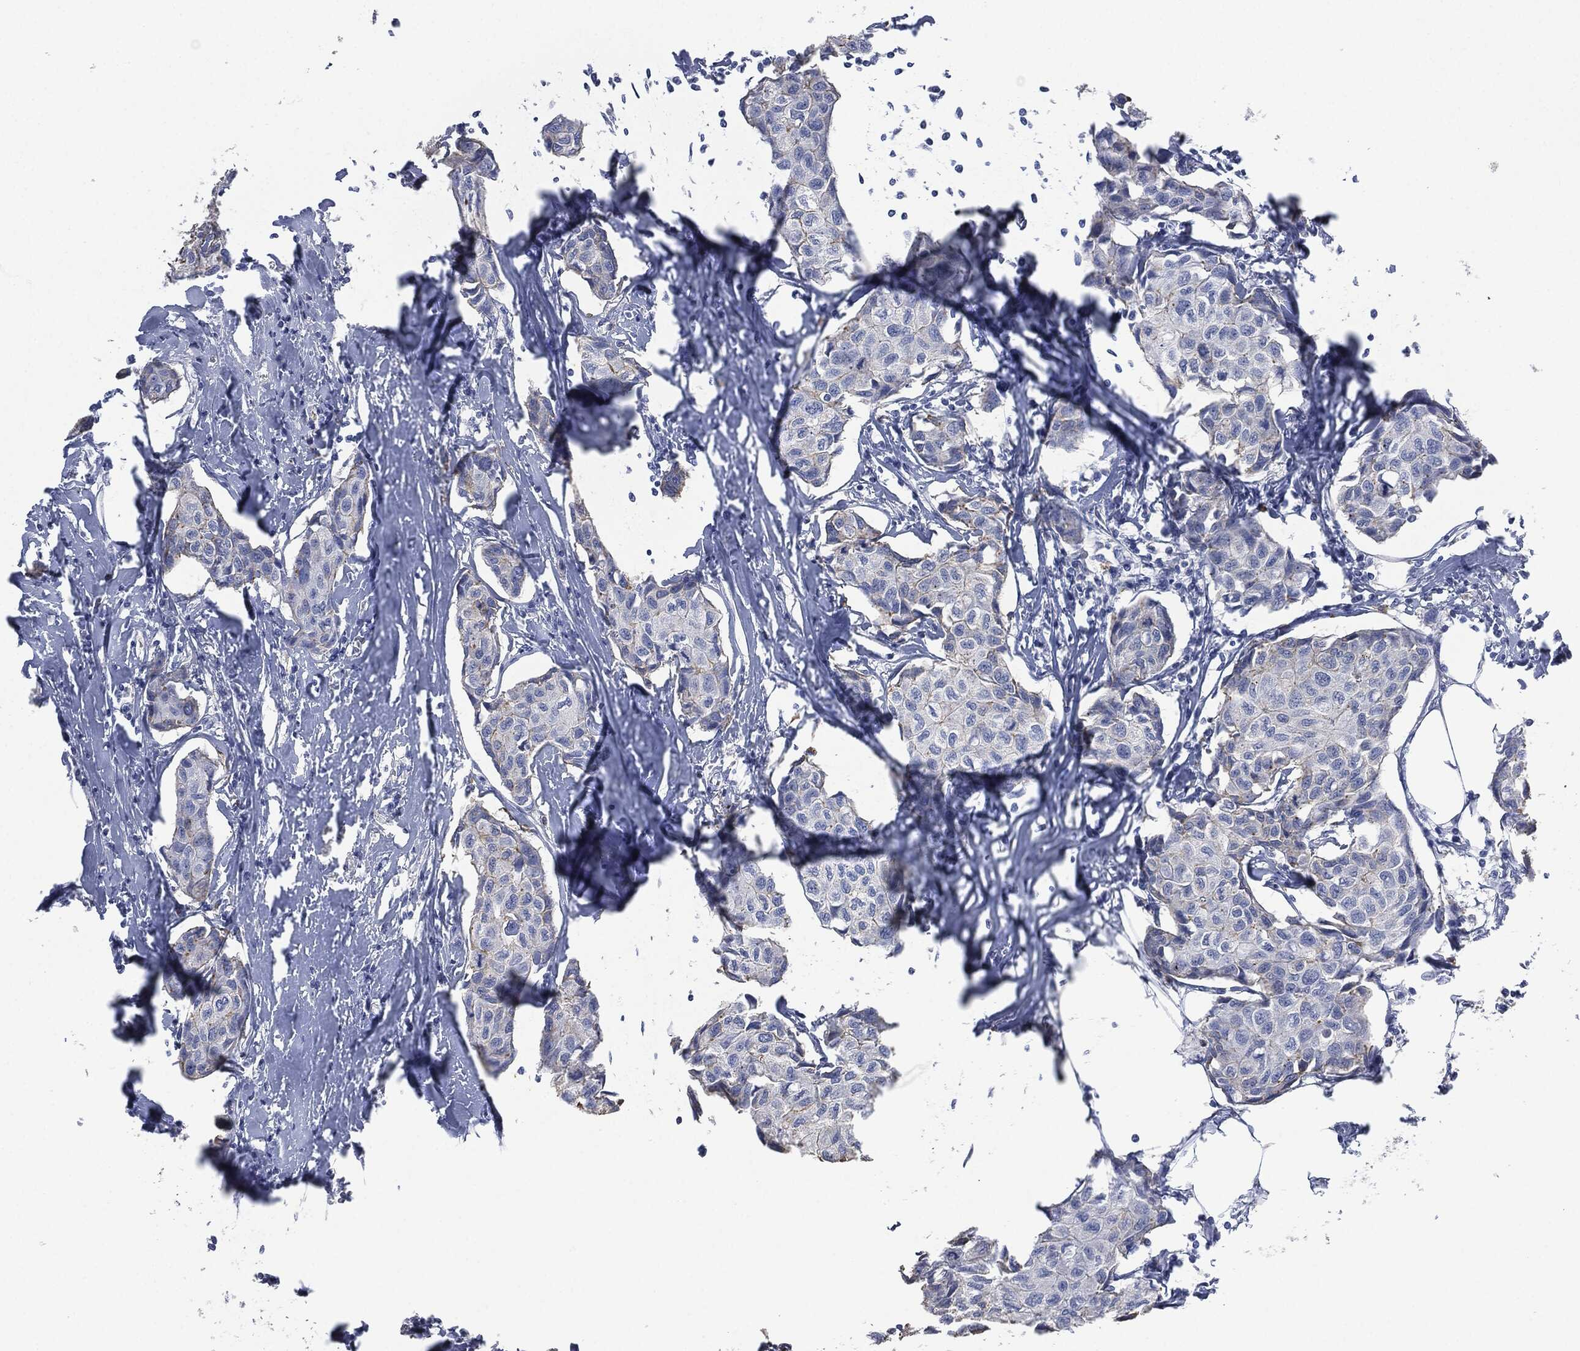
{"staining": {"intensity": "negative", "quantity": "none", "location": "none"}, "tissue": "breast cancer", "cell_type": "Tumor cells", "image_type": "cancer", "snomed": [{"axis": "morphology", "description": "Duct carcinoma"}, {"axis": "topography", "description": "Breast"}], "caption": "Immunohistochemical staining of human breast cancer shows no significant staining in tumor cells.", "gene": "CEACAM8", "patient": {"sex": "female", "age": 80}}